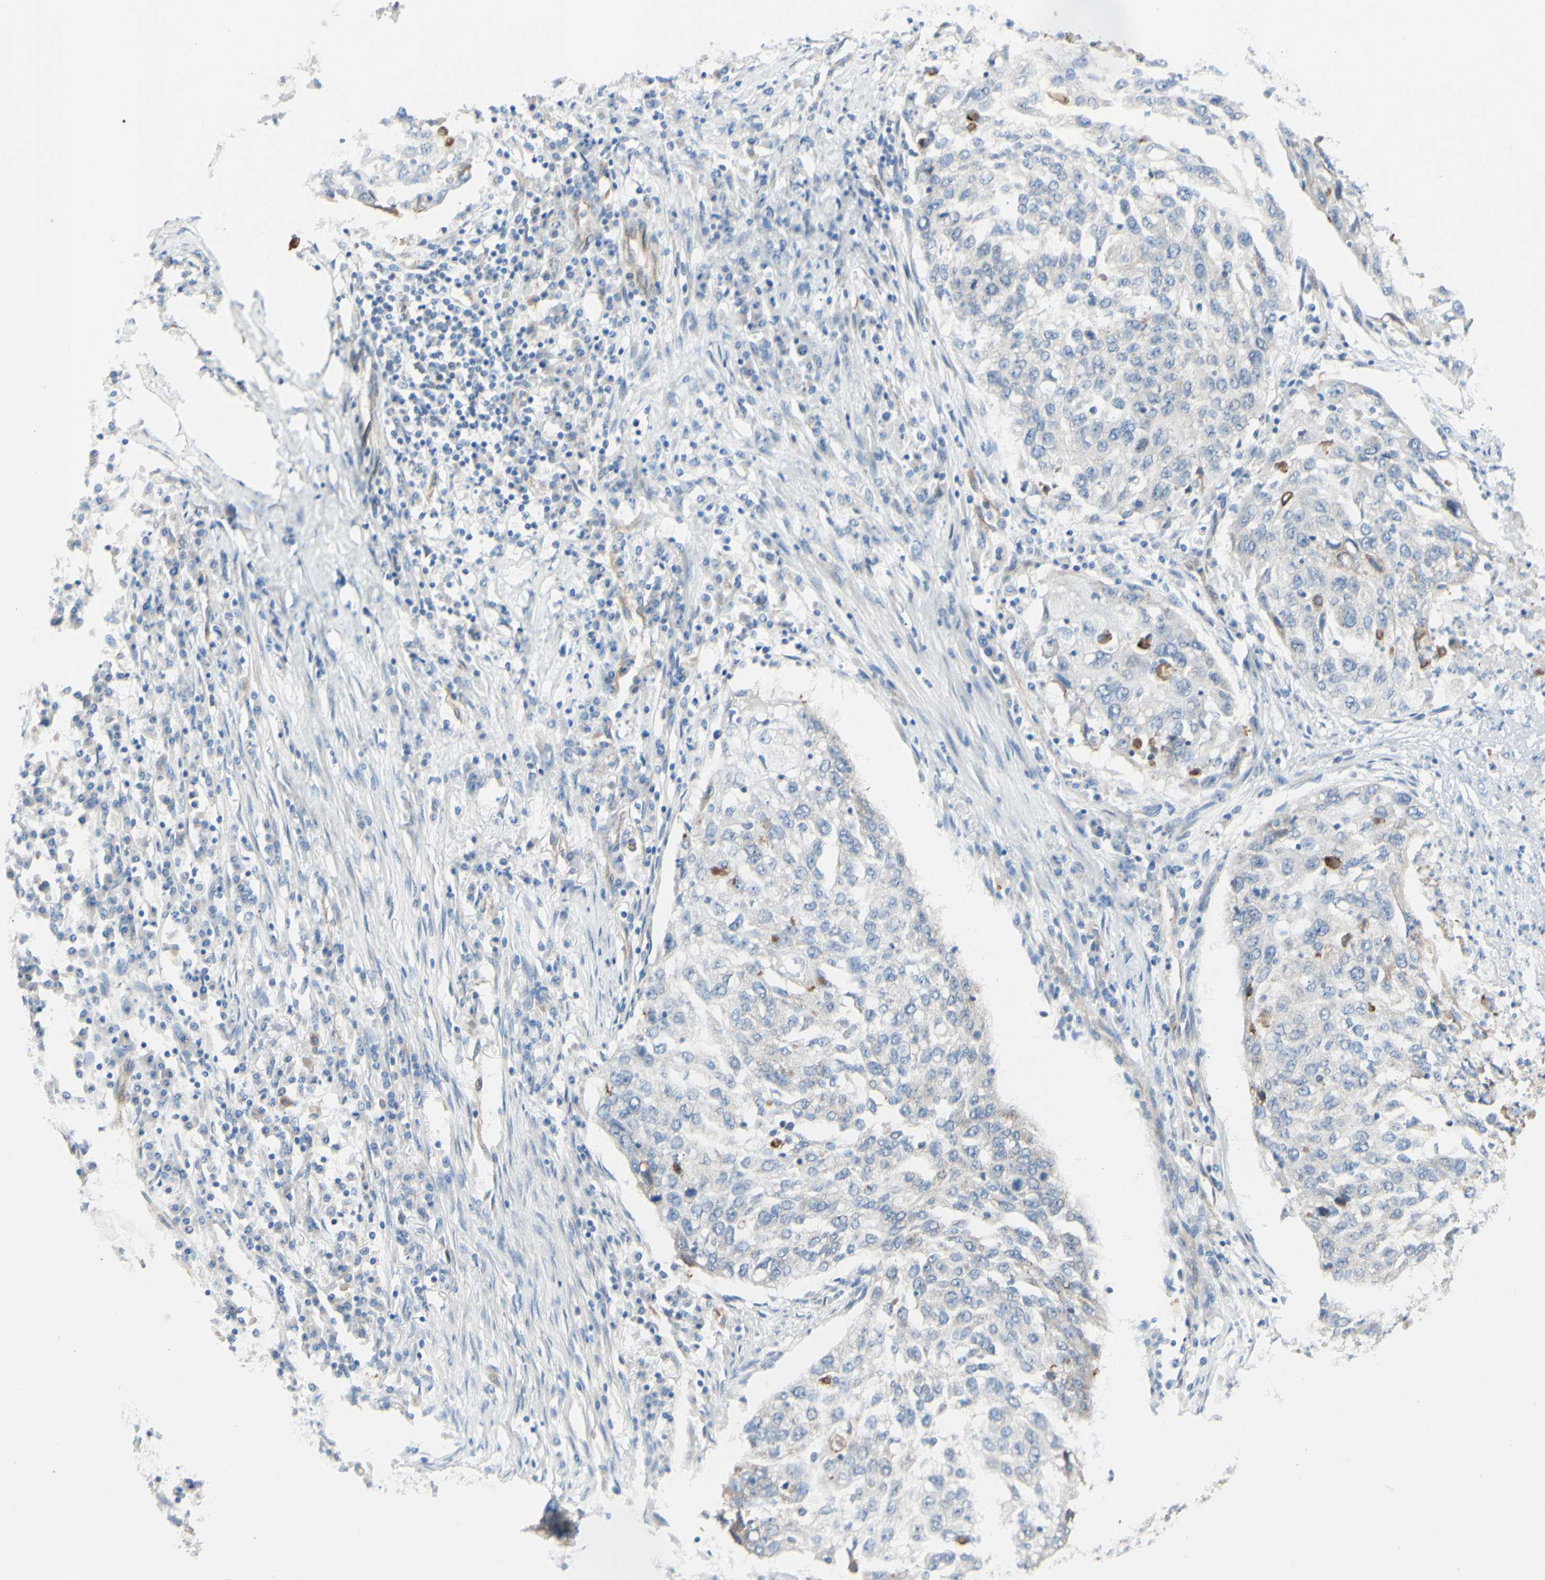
{"staining": {"intensity": "negative", "quantity": "none", "location": "none"}, "tissue": "lung cancer", "cell_type": "Tumor cells", "image_type": "cancer", "snomed": [{"axis": "morphology", "description": "Squamous cell carcinoma, NOS"}, {"axis": "topography", "description": "Lung"}], "caption": "A high-resolution micrograph shows IHC staining of lung cancer (squamous cell carcinoma), which reveals no significant positivity in tumor cells.", "gene": "ENDOD1", "patient": {"sex": "female", "age": 63}}